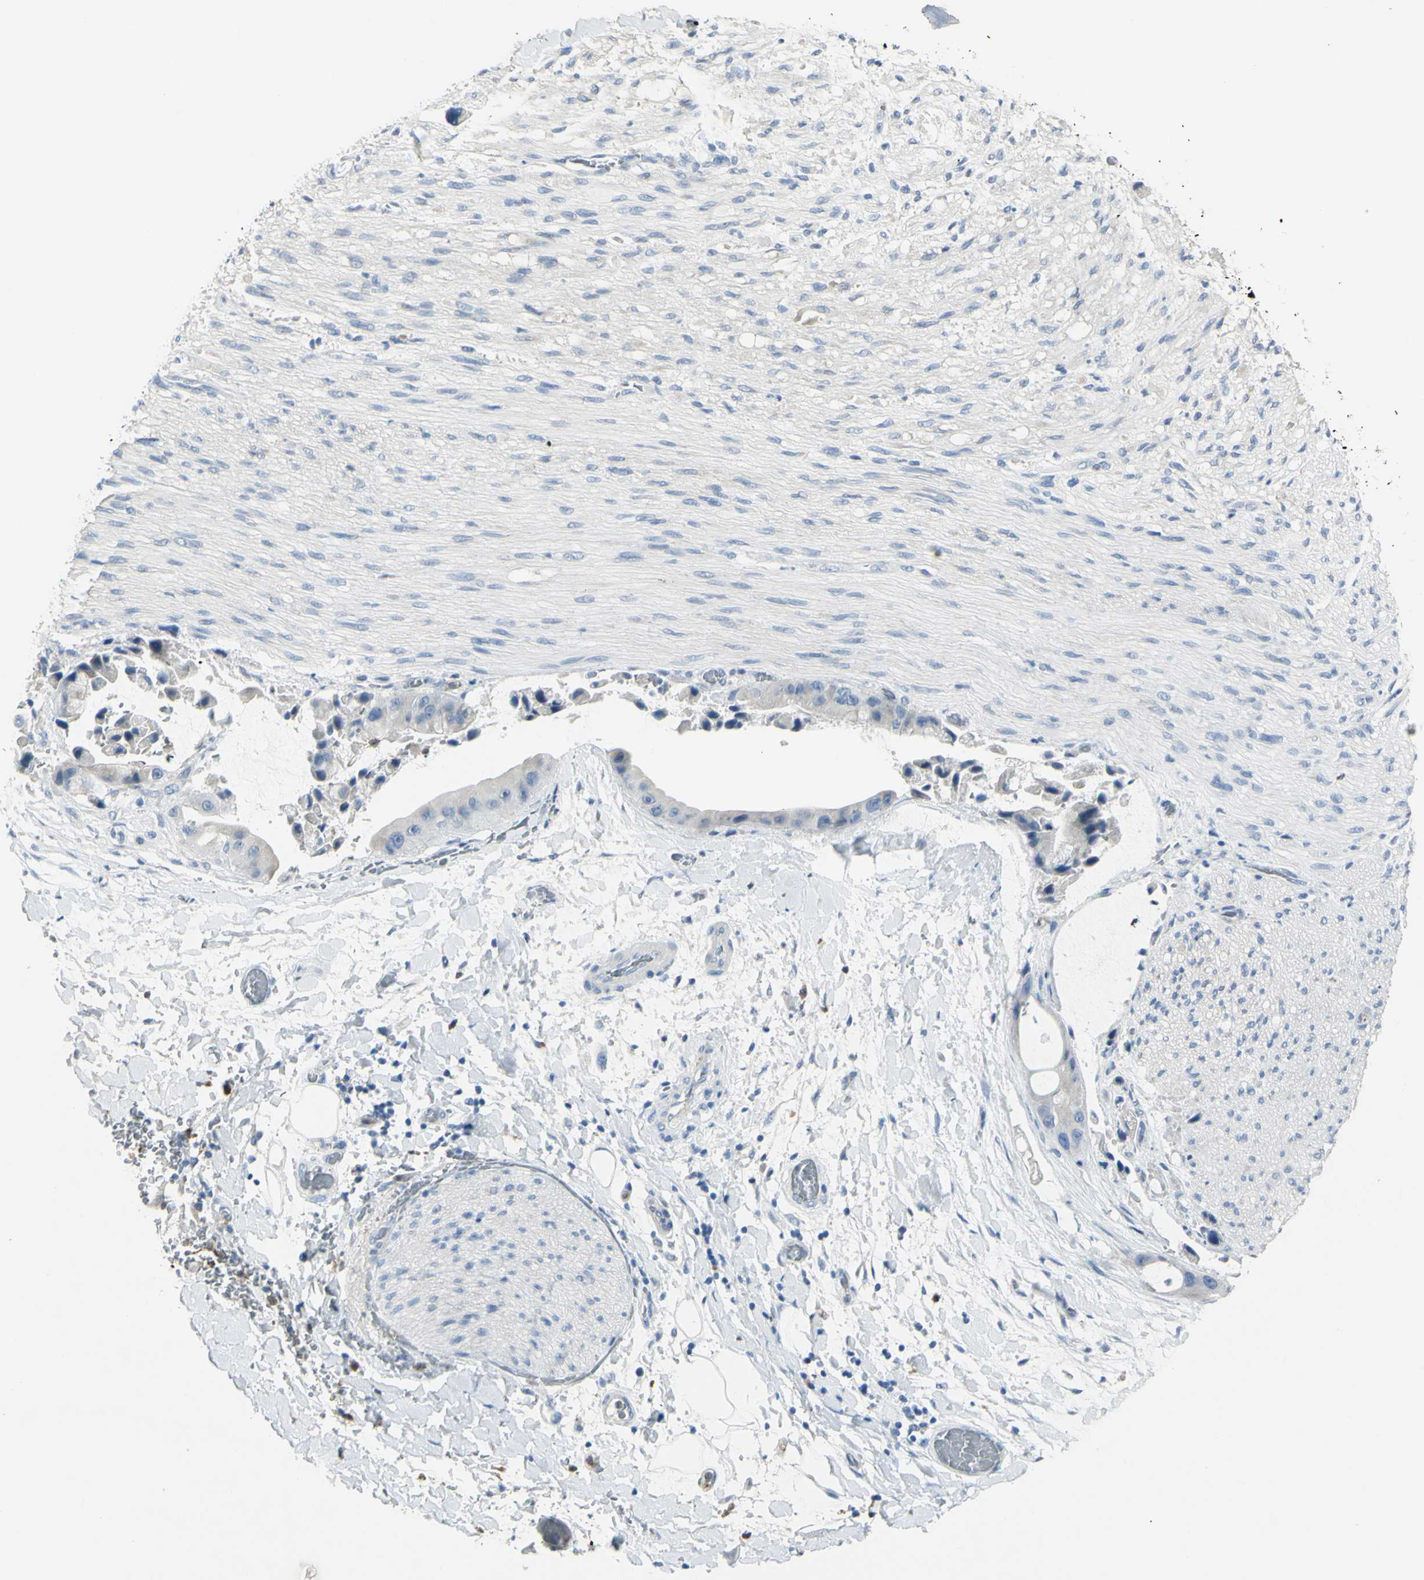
{"staining": {"intensity": "negative", "quantity": "none", "location": "none"}, "tissue": "adipose tissue", "cell_type": "Adipocytes", "image_type": "normal", "snomed": [{"axis": "morphology", "description": "Normal tissue, NOS"}, {"axis": "morphology", "description": "Cholangiocarcinoma"}, {"axis": "topography", "description": "Liver"}, {"axis": "topography", "description": "Peripheral nerve tissue"}], "caption": "Photomicrograph shows no protein staining in adipocytes of unremarkable adipose tissue. (DAB IHC visualized using brightfield microscopy, high magnification).", "gene": "ZNF557", "patient": {"sex": "male", "age": 50}}